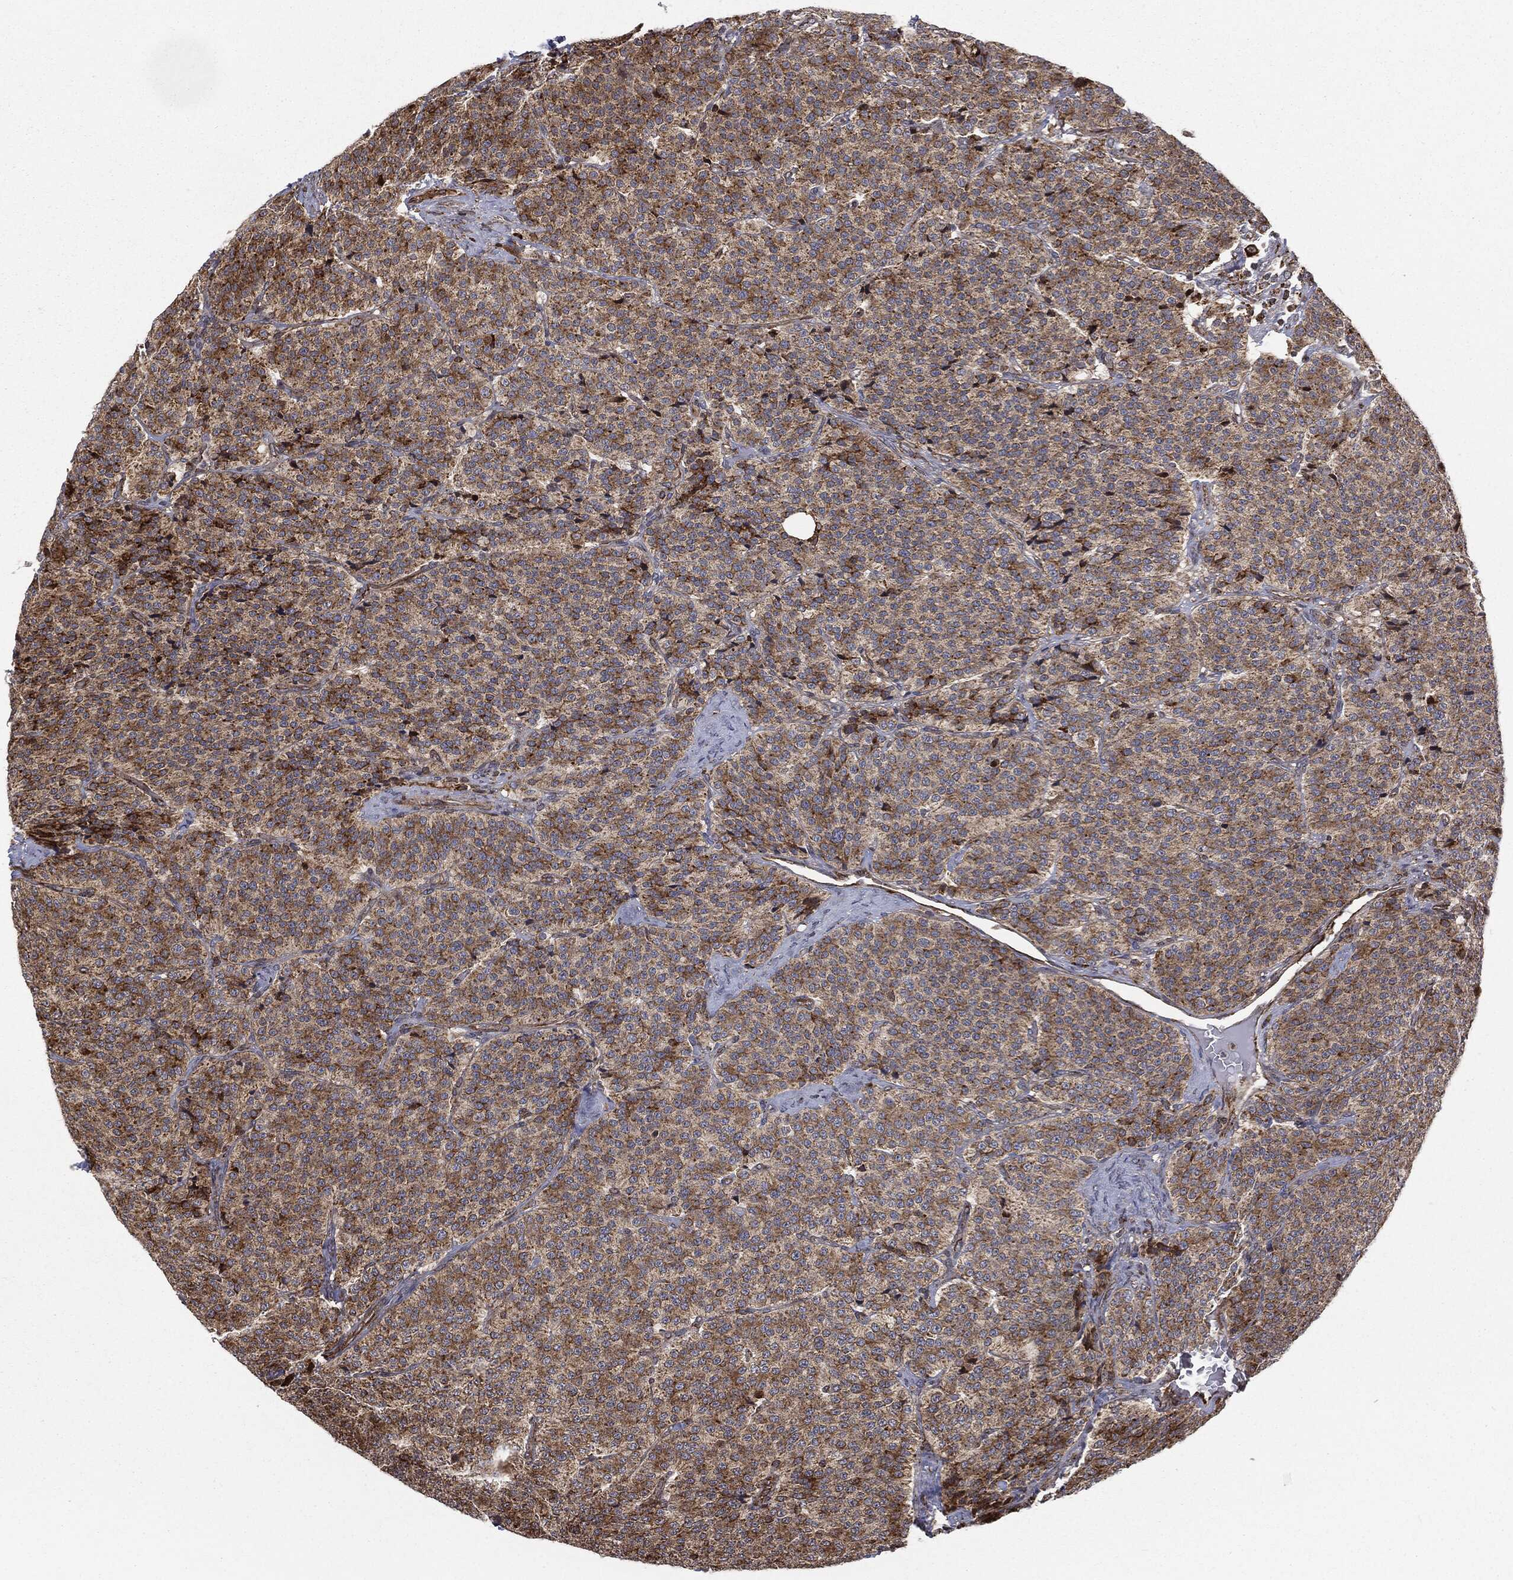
{"staining": {"intensity": "moderate", "quantity": ">75%", "location": "cytoplasmic/membranous"}, "tissue": "carcinoid", "cell_type": "Tumor cells", "image_type": "cancer", "snomed": [{"axis": "morphology", "description": "Carcinoid, malignant, NOS"}, {"axis": "topography", "description": "Small intestine"}], "caption": "Human carcinoid stained with a protein marker demonstrates moderate staining in tumor cells.", "gene": "CYLD", "patient": {"sex": "female", "age": 58}}